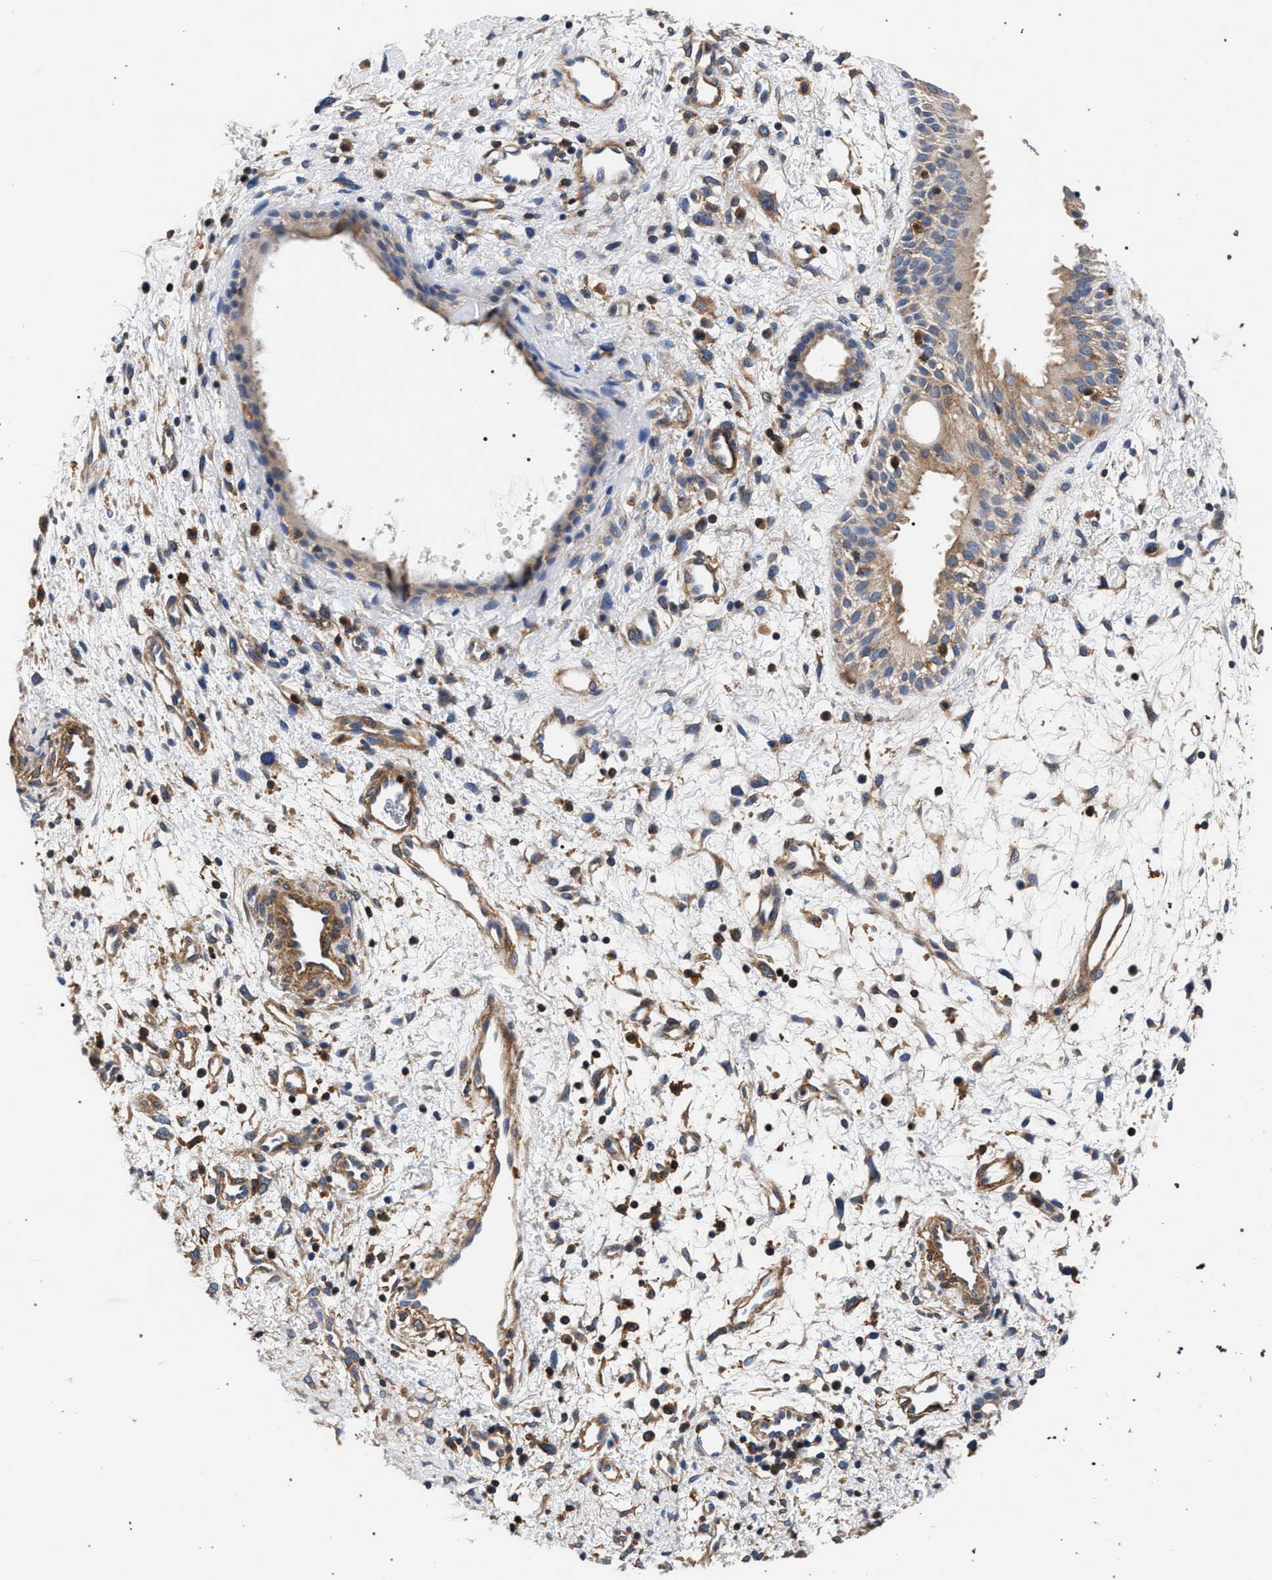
{"staining": {"intensity": "weak", "quantity": "25%-75%", "location": "cytoplasmic/membranous"}, "tissue": "nasopharynx", "cell_type": "Respiratory epithelial cells", "image_type": "normal", "snomed": [{"axis": "morphology", "description": "Normal tissue, NOS"}, {"axis": "topography", "description": "Nasopharynx"}], "caption": "A high-resolution photomicrograph shows immunohistochemistry staining of benign nasopharynx, which exhibits weak cytoplasmic/membranous positivity in approximately 25%-75% of respiratory epithelial cells.", "gene": "LASP1", "patient": {"sex": "male", "age": 22}}